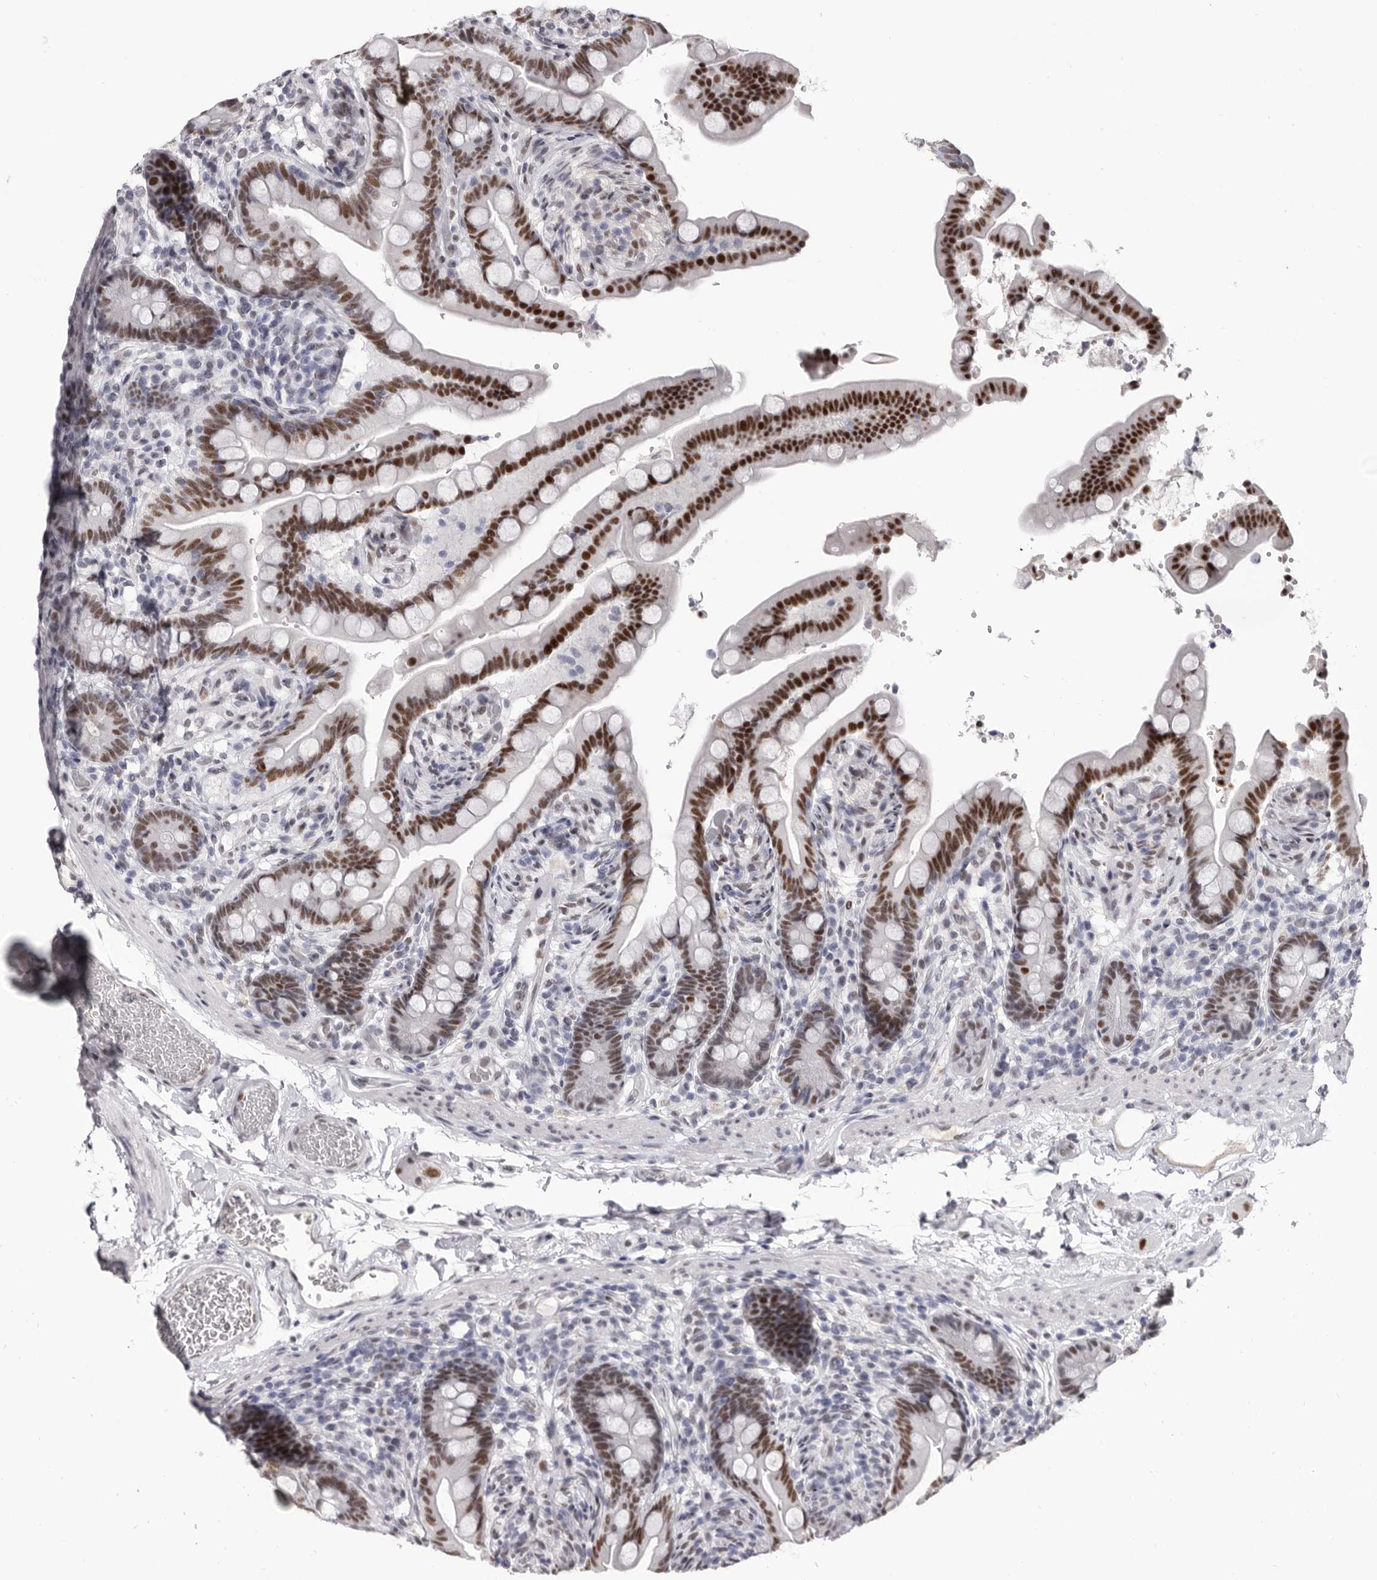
{"staining": {"intensity": "negative", "quantity": "none", "location": "none"}, "tissue": "colon", "cell_type": "Endothelial cells", "image_type": "normal", "snomed": [{"axis": "morphology", "description": "Normal tissue, NOS"}, {"axis": "topography", "description": "Smooth muscle"}, {"axis": "topography", "description": "Colon"}], "caption": "A histopathology image of colon stained for a protein demonstrates no brown staining in endothelial cells.", "gene": "ZNF326", "patient": {"sex": "male", "age": 73}}